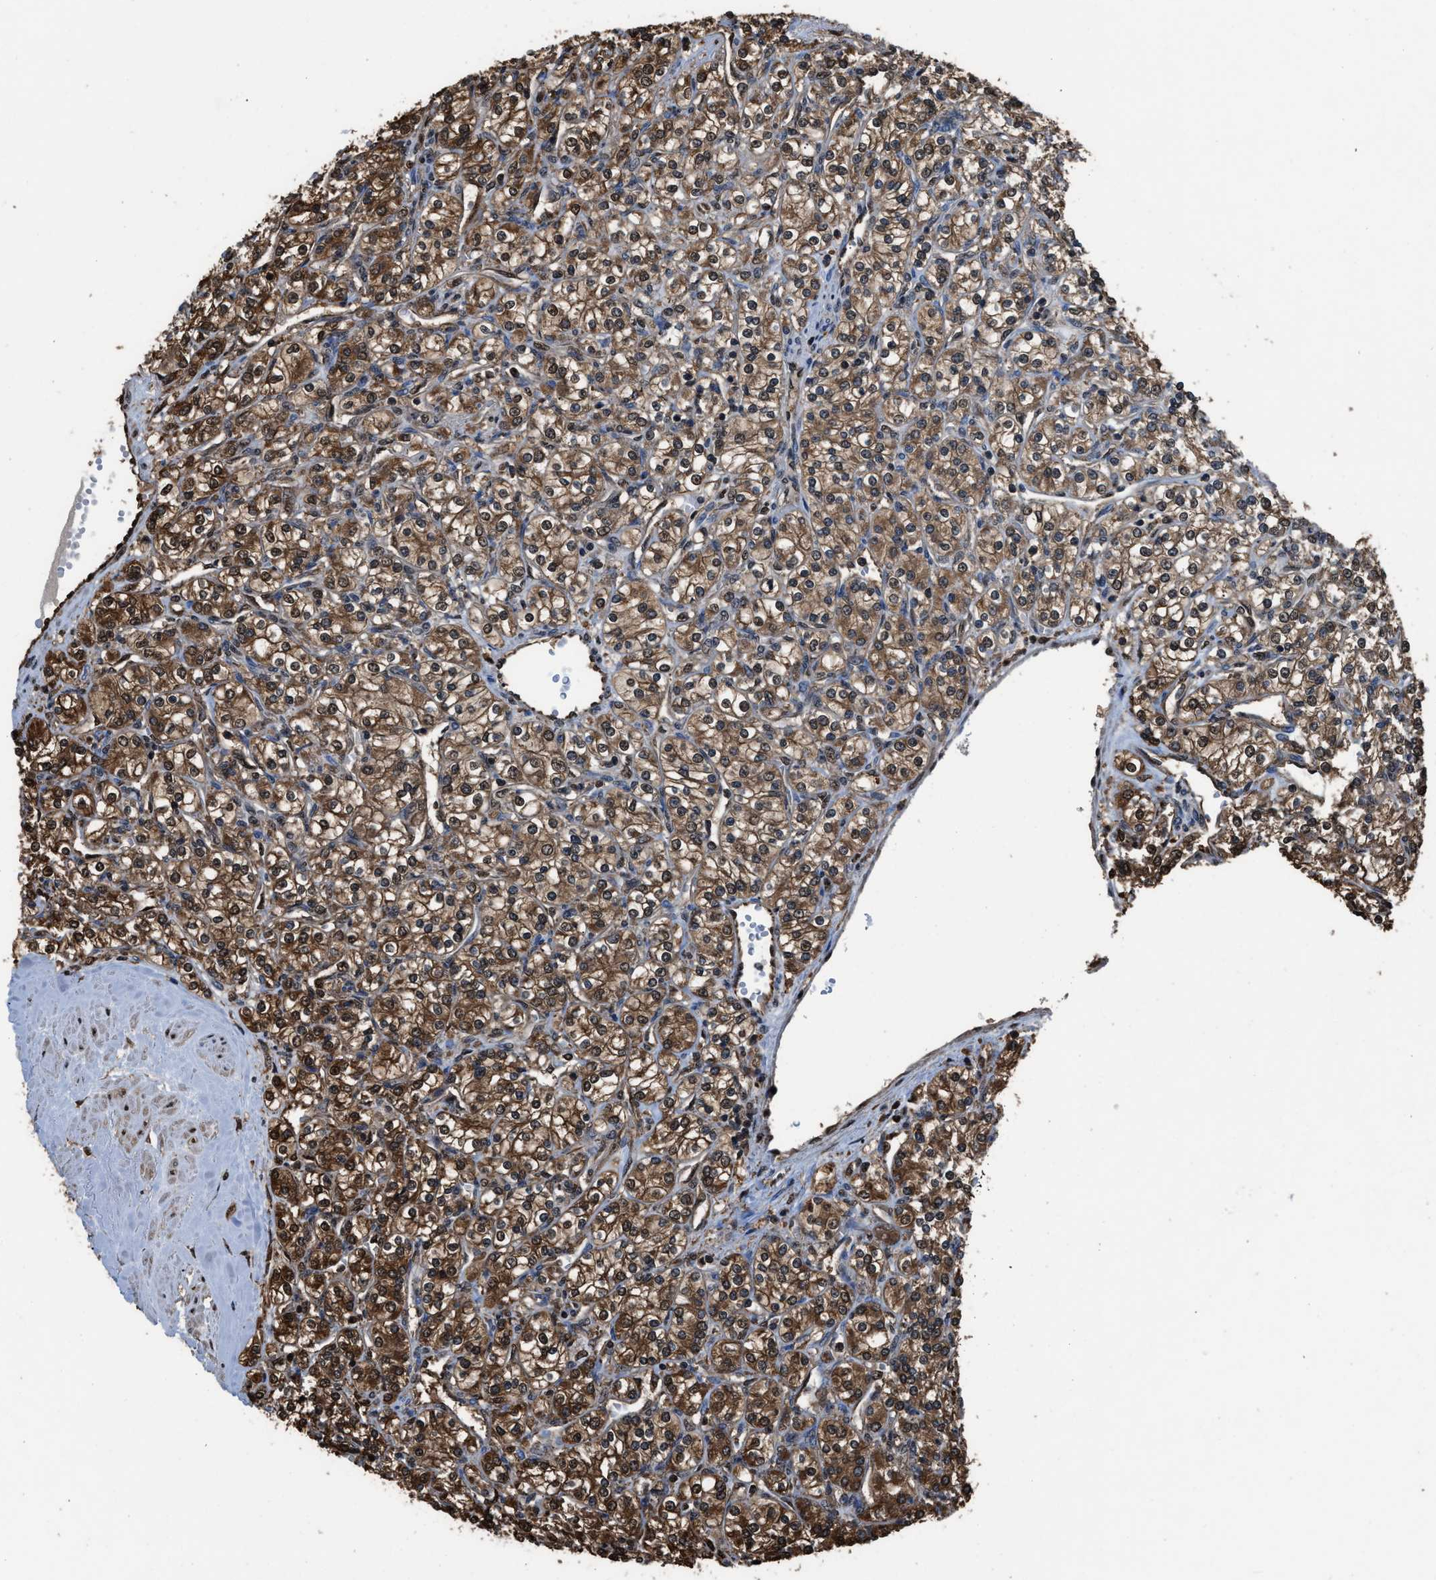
{"staining": {"intensity": "moderate", "quantity": ">75%", "location": "cytoplasmic/membranous,nuclear"}, "tissue": "renal cancer", "cell_type": "Tumor cells", "image_type": "cancer", "snomed": [{"axis": "morphology", "description": "Adenocarcinoma, NOS"}, {"axis": "topography", "description": "Kidney"}], "caption": "An image of renal cancer stained for a protein reveals moderate cytoplasmic/membranous and nuclear brown staining in tumor cells. The staining is performed using DAB (3,3'-diaminobenzidine) brown chromogen to label protein expression. The nuclei are counter-stained blue using hematoxylin.", "gene": "FNTA", "patient": {"sex": "male", "age": 77}}